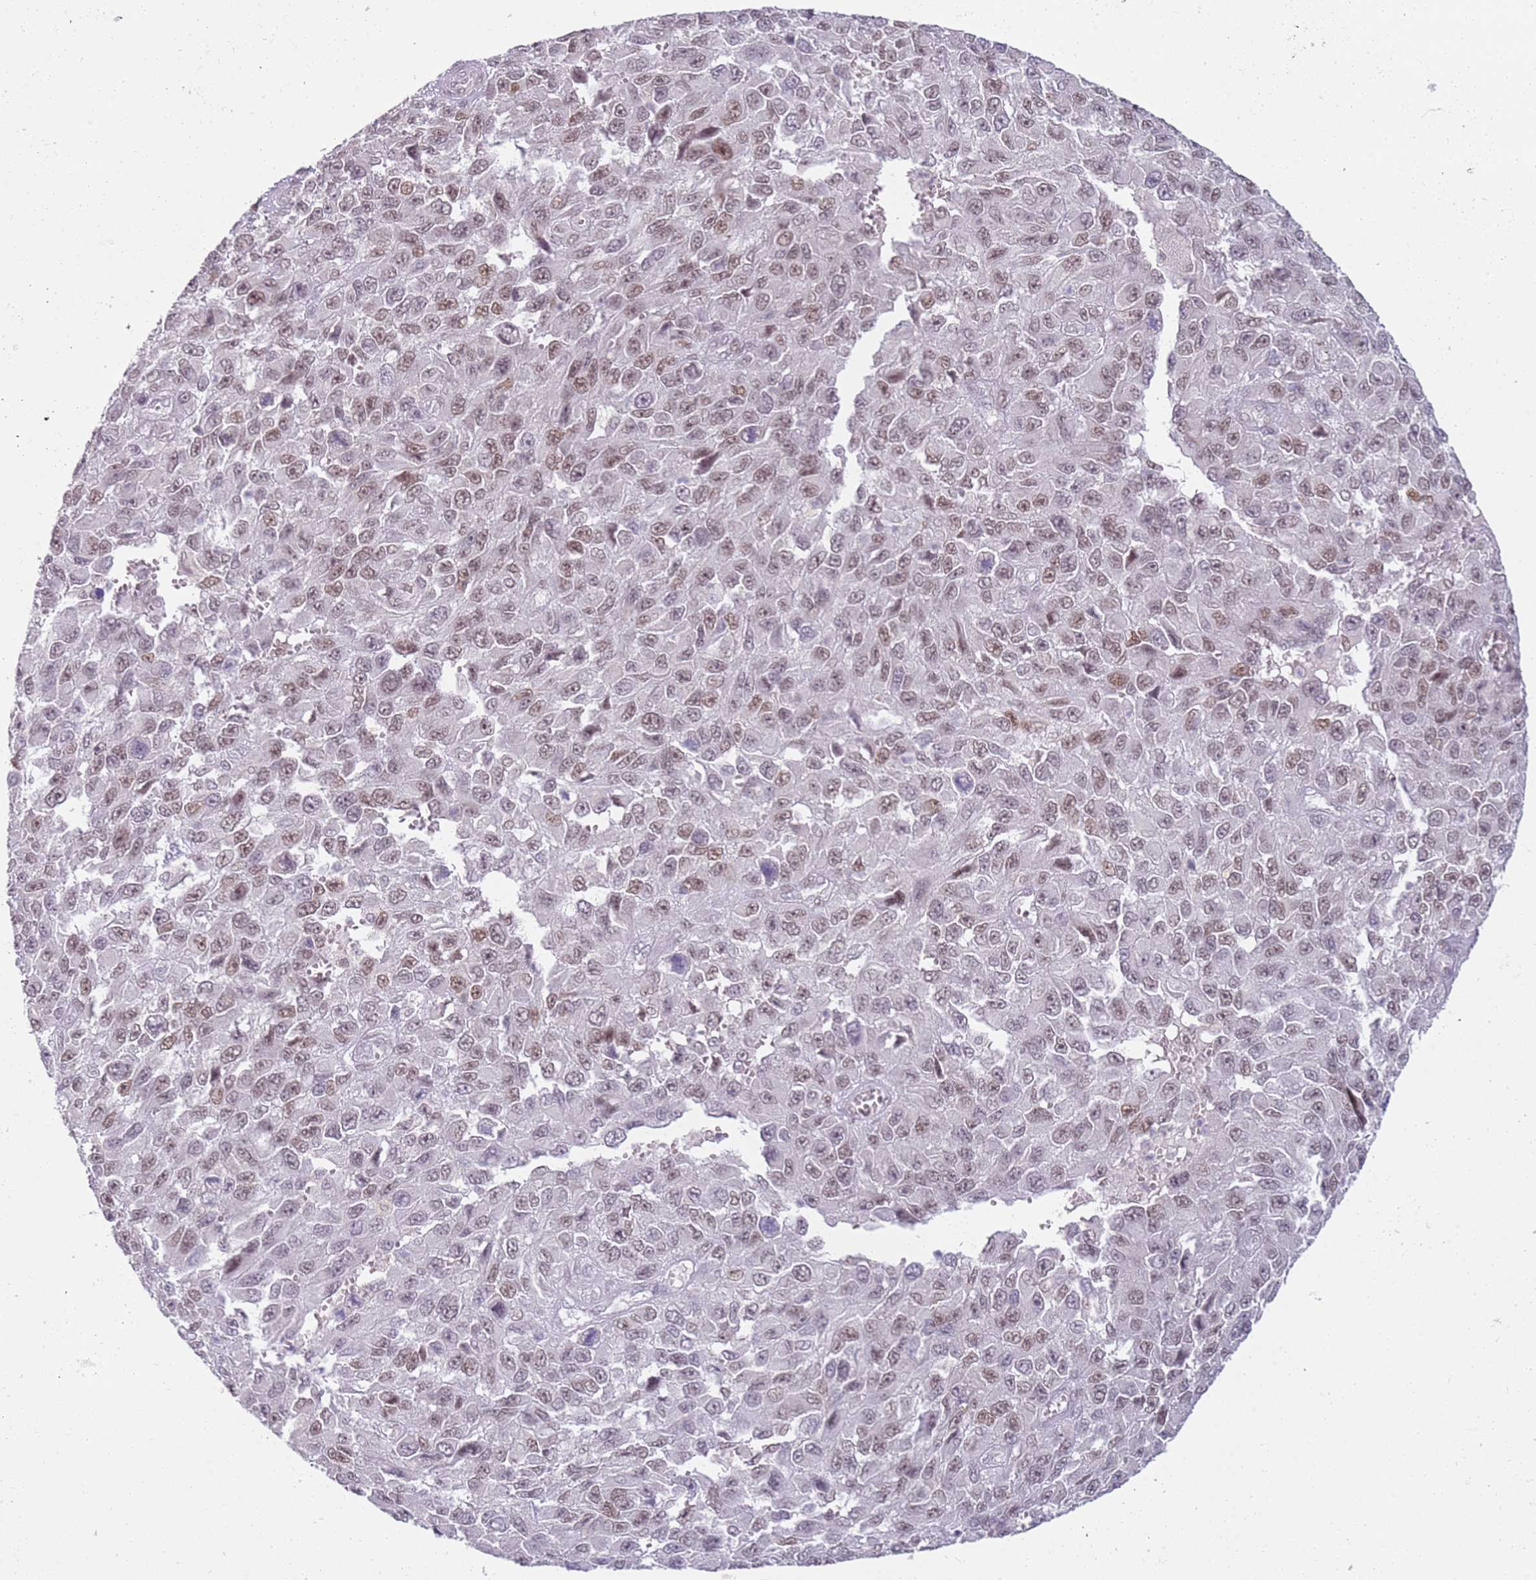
{"staining": {"intensity": "moderate", "quantity": "25%-75%", "location": "nuclear"}, "tissue": "melanoma", "cell_type": "Tumor cells", "image_type": "cancer", "snomed": [{"axis": "morphology", "description": "Normal tissue, NOS"}, {"axis": "morphology", "description": "Malignant melanoma, NOS"}, {"axis": "topography", "description": "Skin"}], "caption": "There is medium levels of moderate nuclear expression in tumor cells of melanoma, as demonstrated by immunohistochemical staining (brown color).", "gene": "PHC2", "patient": {"sex": "female", "age": 96}}